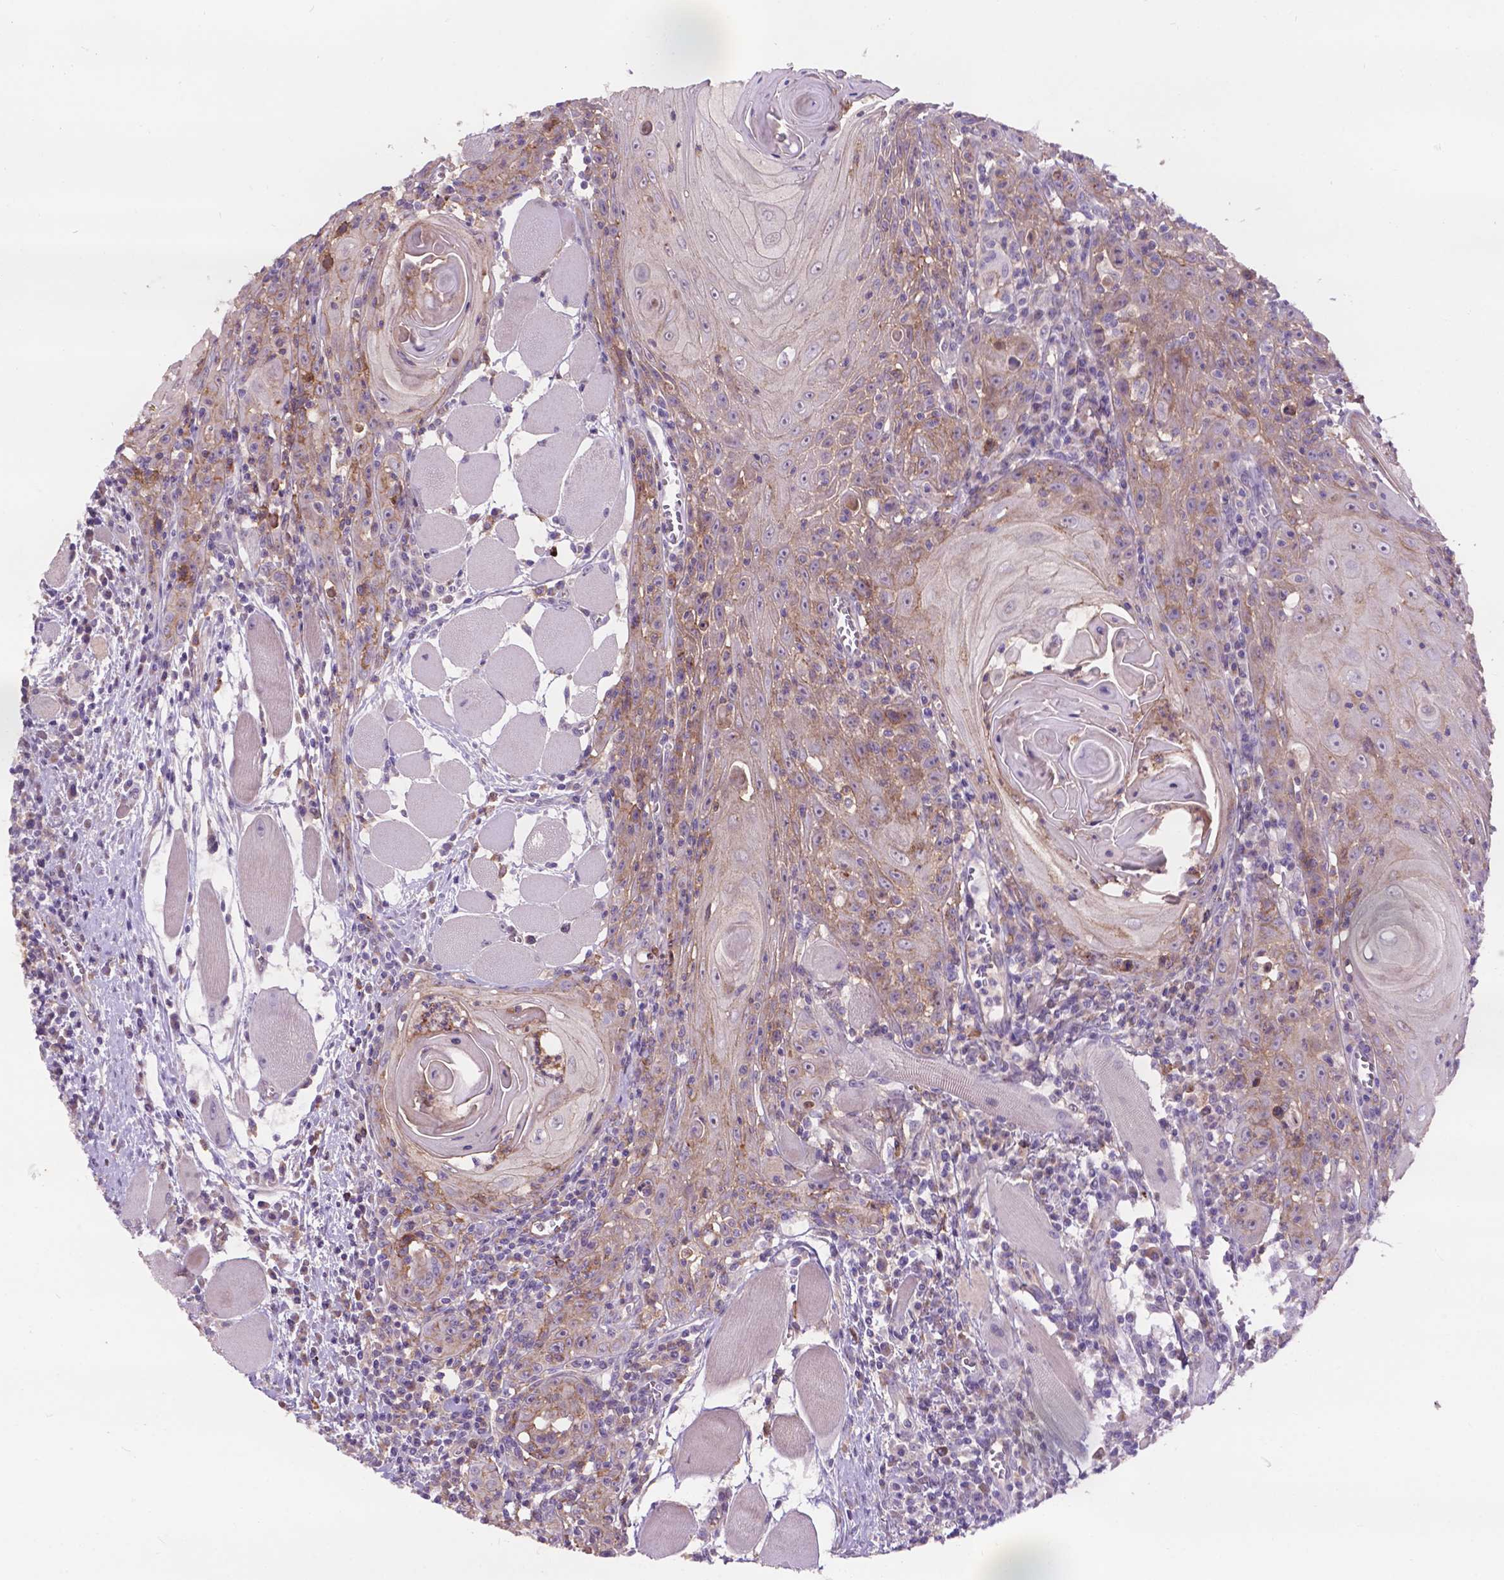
{"staining": {"intensity": "moderate", "quantity": "<25%", "location": "cytoplasmic/membranous"}, "tissue": "head and neck cancer", "cell_type": "Tumor cells", "image_type": "cancer", "snomed": [{"axis": "morphology", "description": "Normal tissue, NOS"}, {"axis": "morphology", "description": "Squamous cell carcinoma, NOS"}, {"axis": "topography", "description": "Oral tissue"}, {"axis": "topography", "description": "Head-Neck"}], "caption": "Immunohistochemical staining of head and neck cancer exhibits low levels of moderate cytoplasmic/membranous staining in approximately <25% of tumor cells.", "gene": "PLSCR1", "patient": {"sex": "male", "age": 52}}